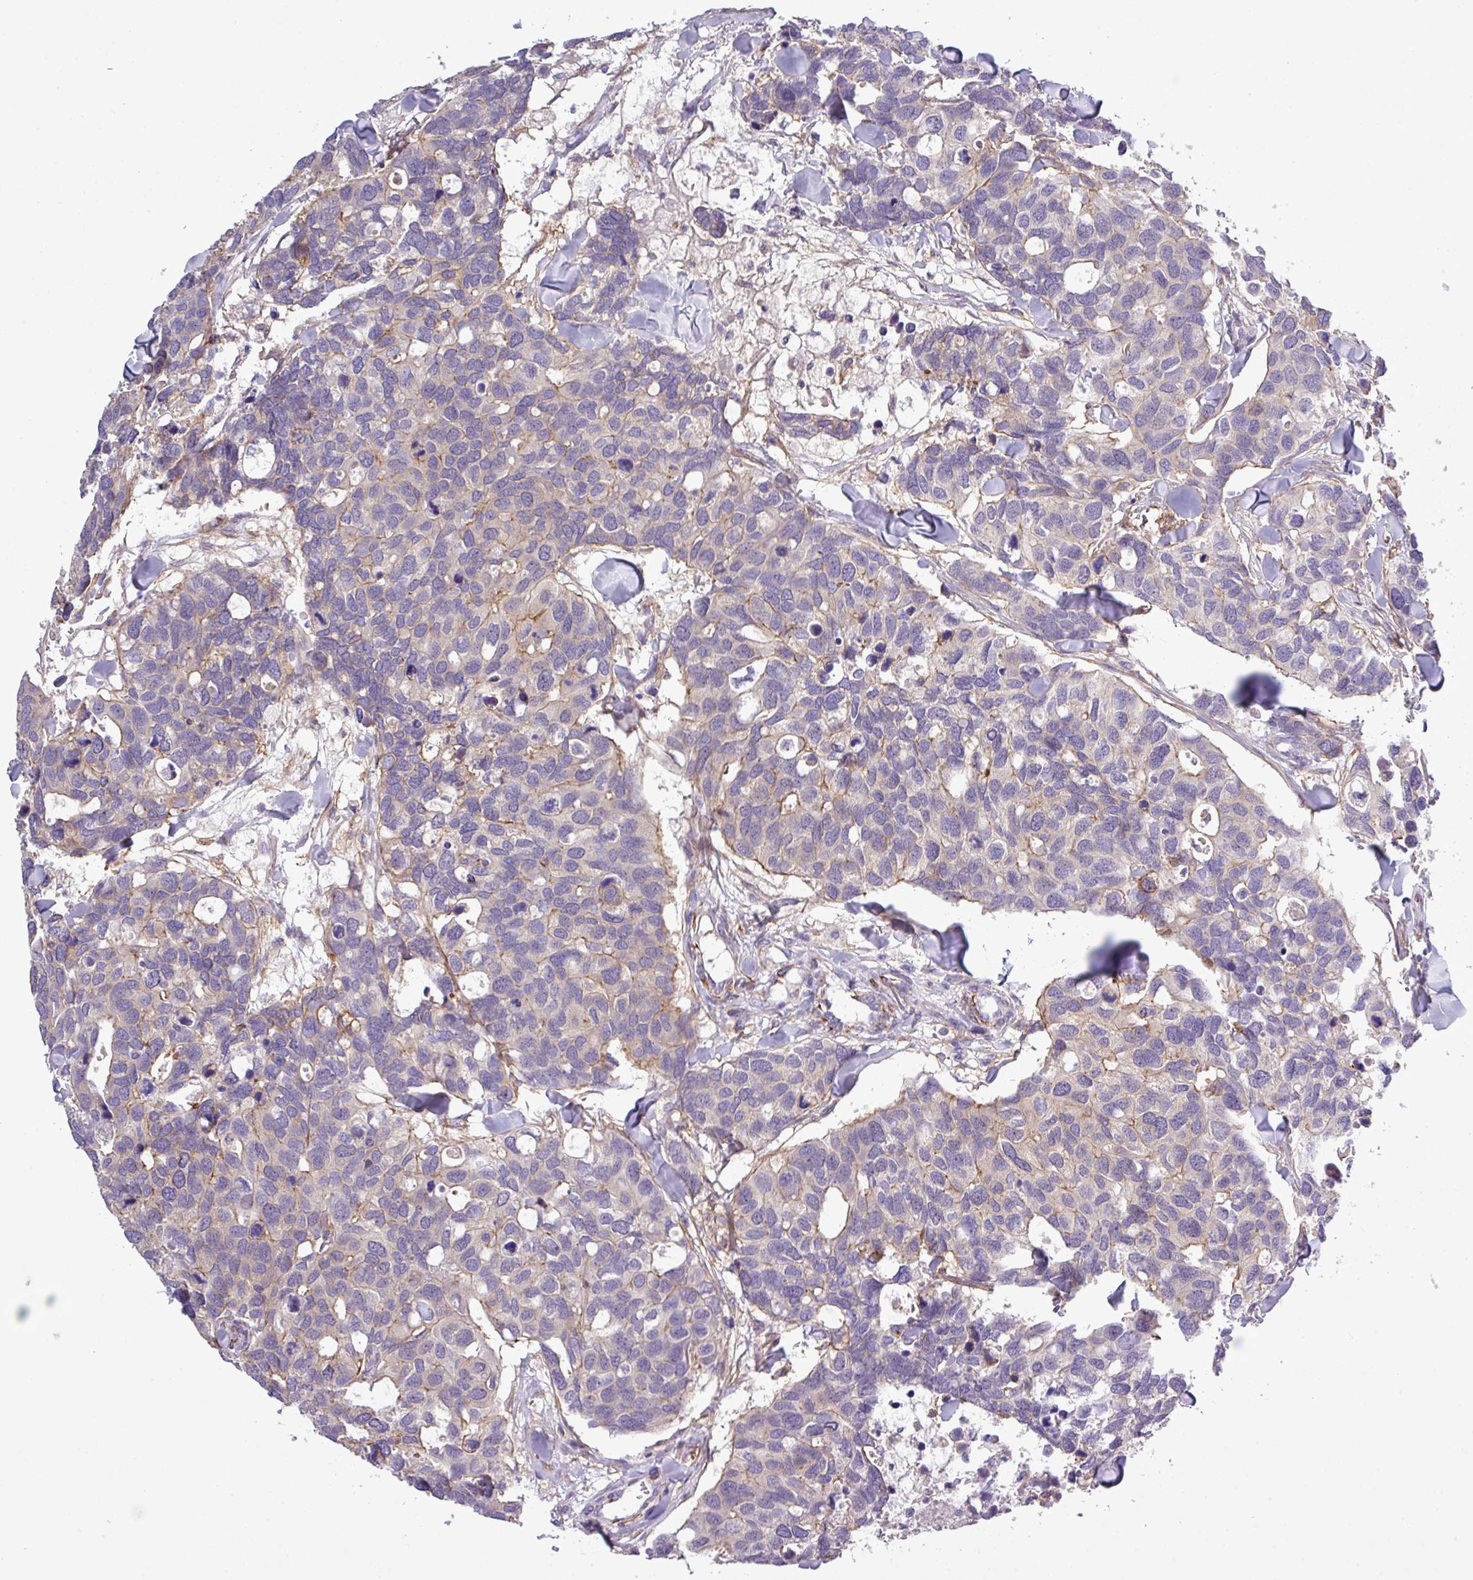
{"staining": {"intensity": "negative", "quantity": "none", "location": "none"}, "tissue": "breast cancer", "cell_type": "Tumor cells", "image_type": "cancer", "snomed": [{"axis": "morphology", "description": "Duct carcinoma"}, {"axis": "topography", "description": "Breast"}], "caption": "Human breast cancer stained for a protein using immunohistochemistry (IHC) demonstrates no expression in tumor cells.", "gene": "PARD6A", "patient": {"sex": "female", "age": 83}}